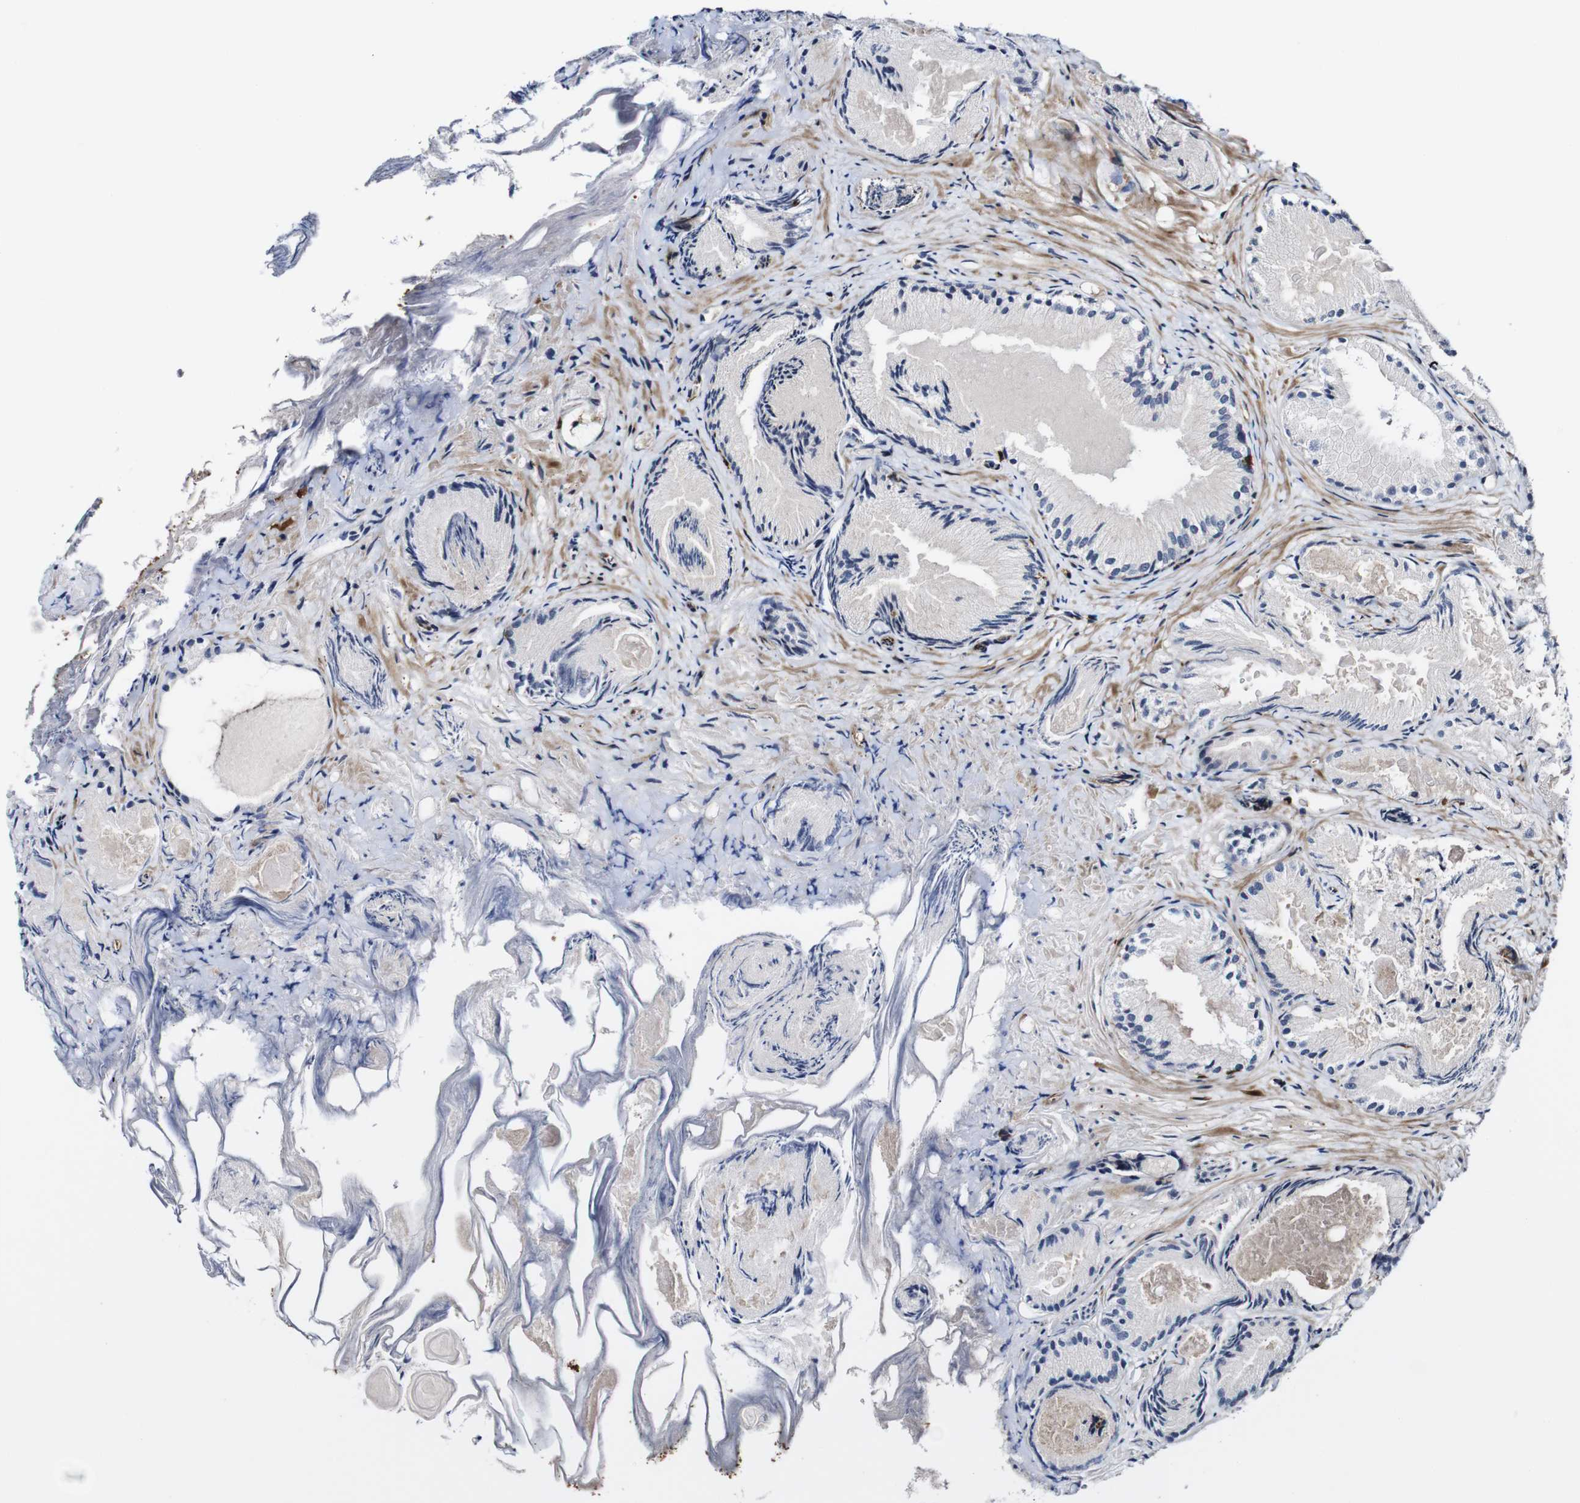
{"staining": {"intensity": "negative", "quantity": "none", "location": "none"}, "tissue": "prostate cancer", "cell_type": "Tumor cells", "image_type": "cancer", "snomed": [{"axis": "morphology", "description": "Adenocarcinoma, Low grade"}, {"axis": "topography", "description": "Prostate"}], "caption": "Prostate cancer stained for a protein using IHC shows no expression tumor cells.", "gene": "JAK2", "patient": {"sex": "male", "age": 72}}